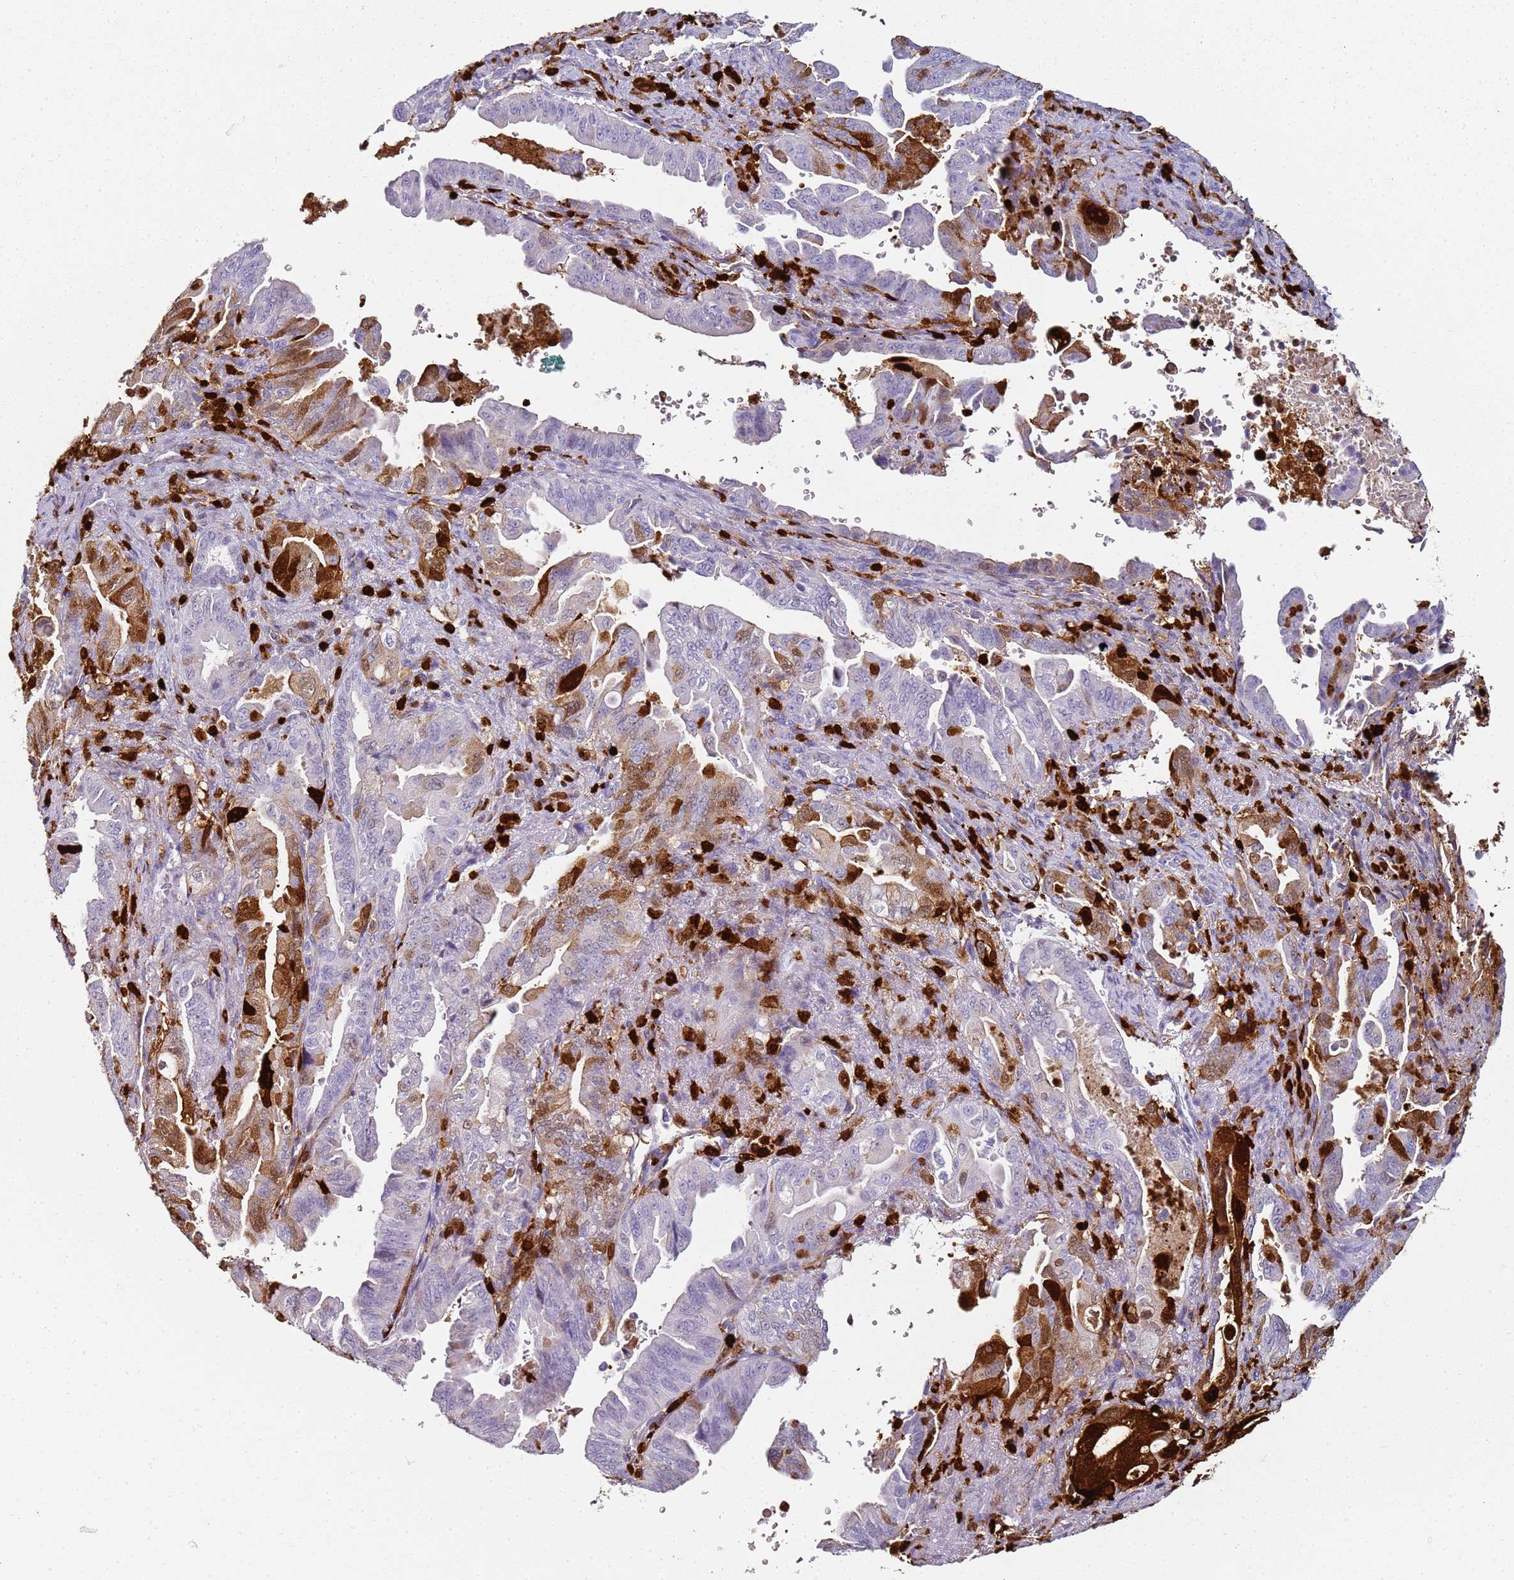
{"staining": {"intensity": "strong", "quantity": "<25%", "location": "cytoplasmic/membranous,nuclear"}, "tissue": "pancreatic cancer", "cell_type": "Tumor cells", "image_type": "cancer", "snomed": [{"axis": "morphology", "description": "Adenocarcinoma, NOS"}, {"axis": "topography", "description": "Pancreas"}], "caption": "The photomicrograph displays staining of pancreatic adenocarcinoma, revealing strong cytoplasmic/membranous and nuclear protein staining (brown color) within tumor cells.", "gene": "S100A4", "patient": {"sex": "male", "age": 70}}